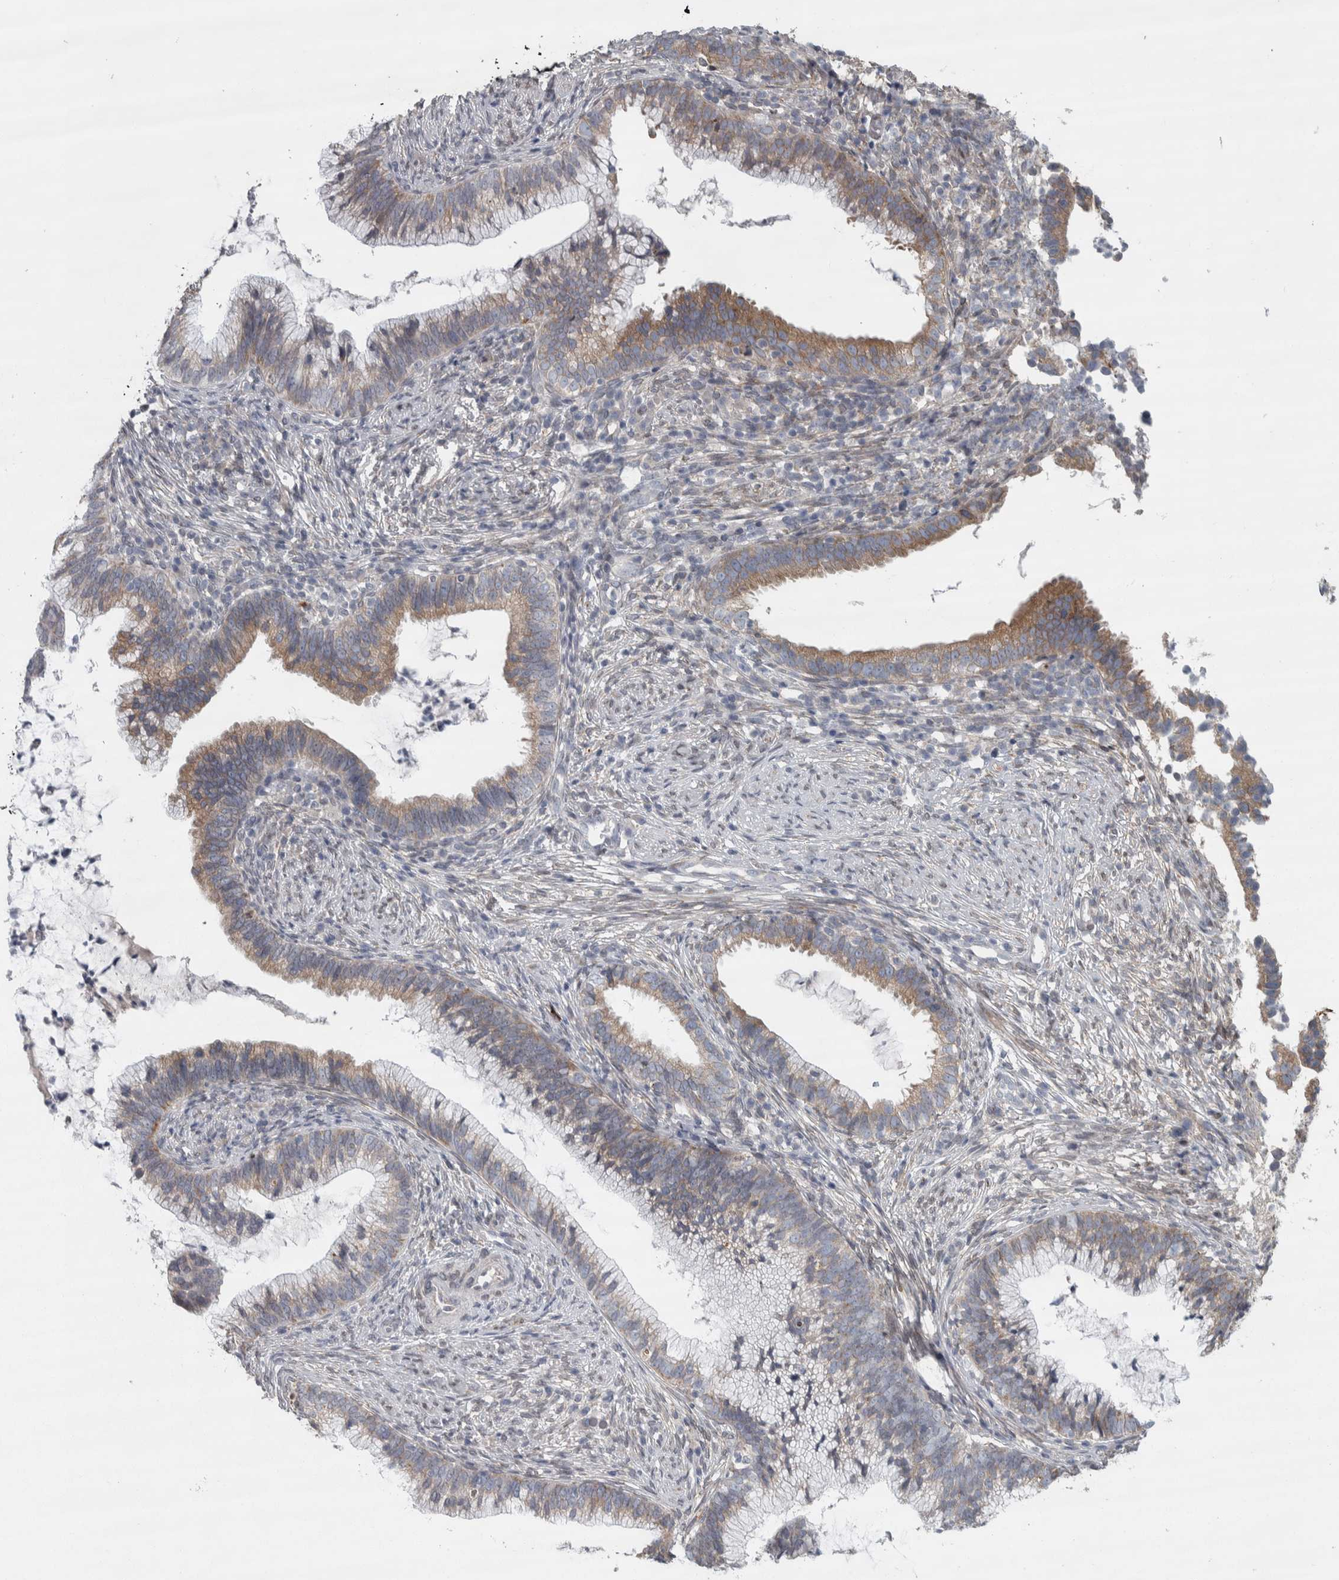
{"staining": {"intensity": "moderate", "quantity": ">75%", "location": "cytoplasmic/membranous"}, "tissue": "cervical cancer", "cell_type": "Tumor cells", "image_type": "cancer", "snomed": [{"axis": "morphology", "description": "Adenocarcinoma, NOS"}, {"axis": "topography", "description": "Cervix"}], "caption": "This is an image of immunohistochemistry (IHC) staining of cervical adenocarcinoma, which shows moderate positivity in the cytoplasmic/membranous of tumor cells.", "gene": "SIGMAR1", "patient": {"sex": "female", "age": 36}}